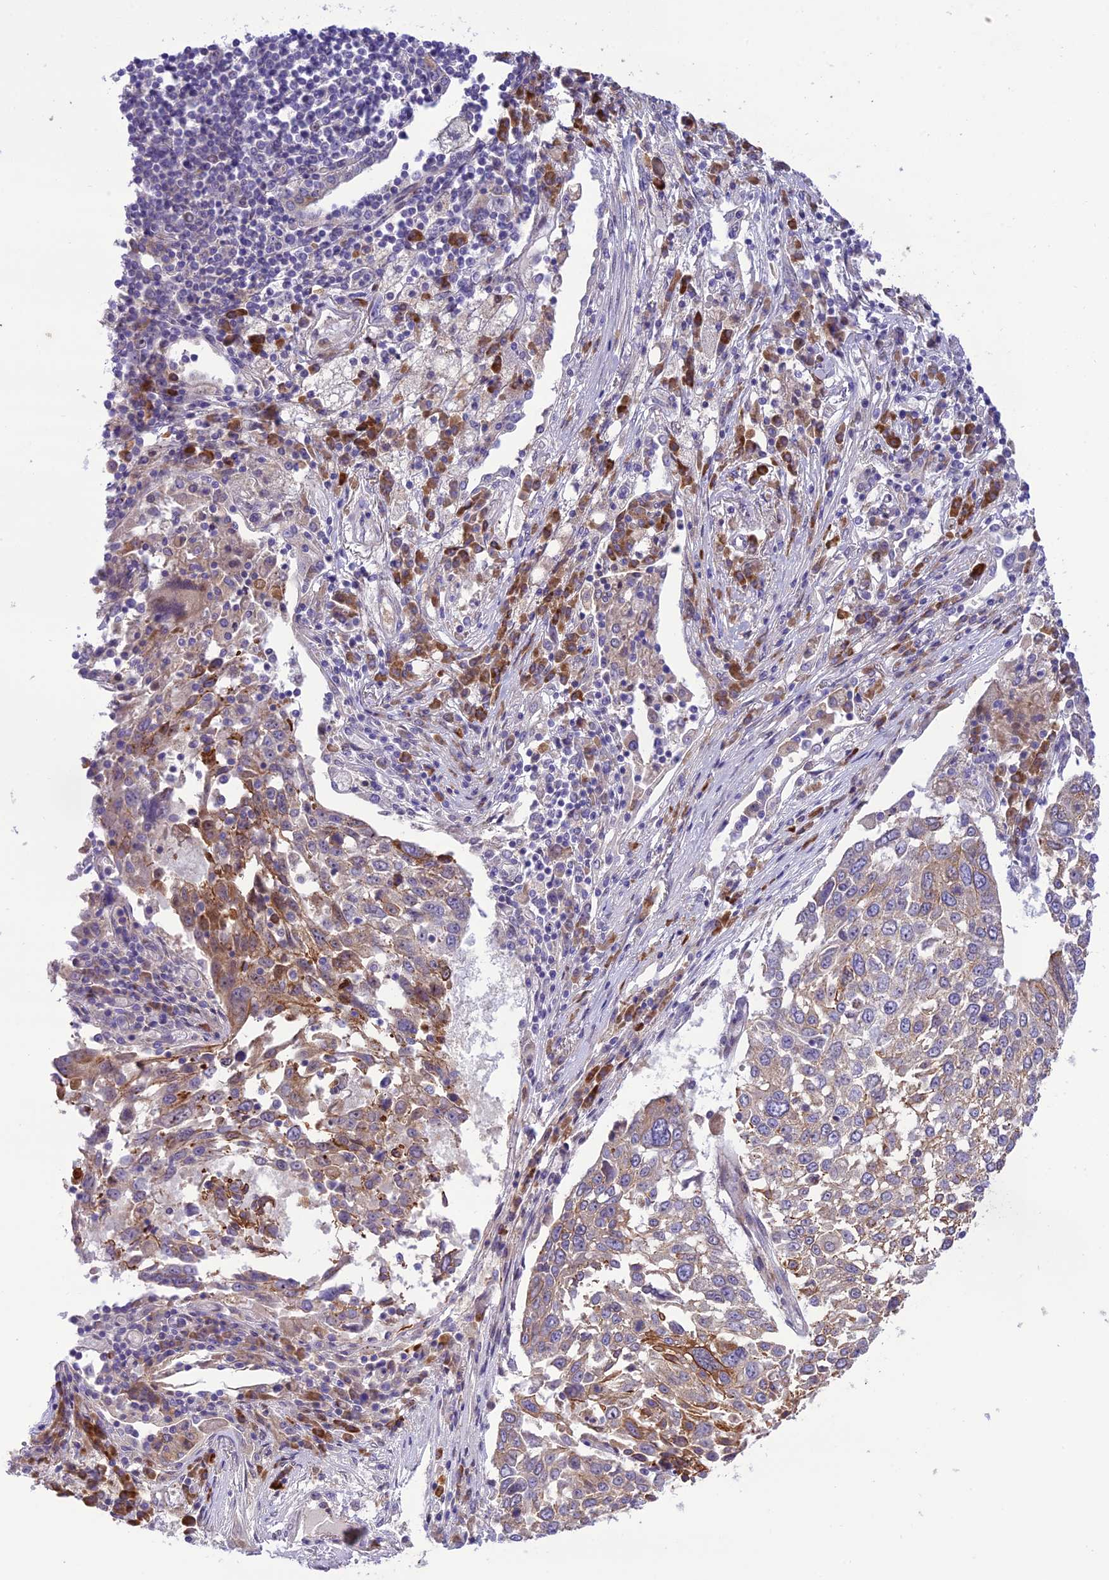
{"staining": {"intensity": "moderate", "quantity": "25%-75%", "location": "cytoplasmic/membranous"}, "tissue": "lung cancer", "cell_type": "Tumor cells", "image_type": "cancer", "snomed": [{"axis": "morphology", "description": "Squamous cell carcinoma, NOS"}, {"axis": "topography", "description": "Lung"}], "caption": "Protein positivity by immunohistochemistry (IHC) reveals moderate cytoplasmic/membranous positivity in about 25%-75% of tumor cells in lung squamous cell carcinoma. The protein is shown in brown color, while the nuclei are stained blue.", "gene": "JMY", "patient": {"sex": "male", "age": 65}}